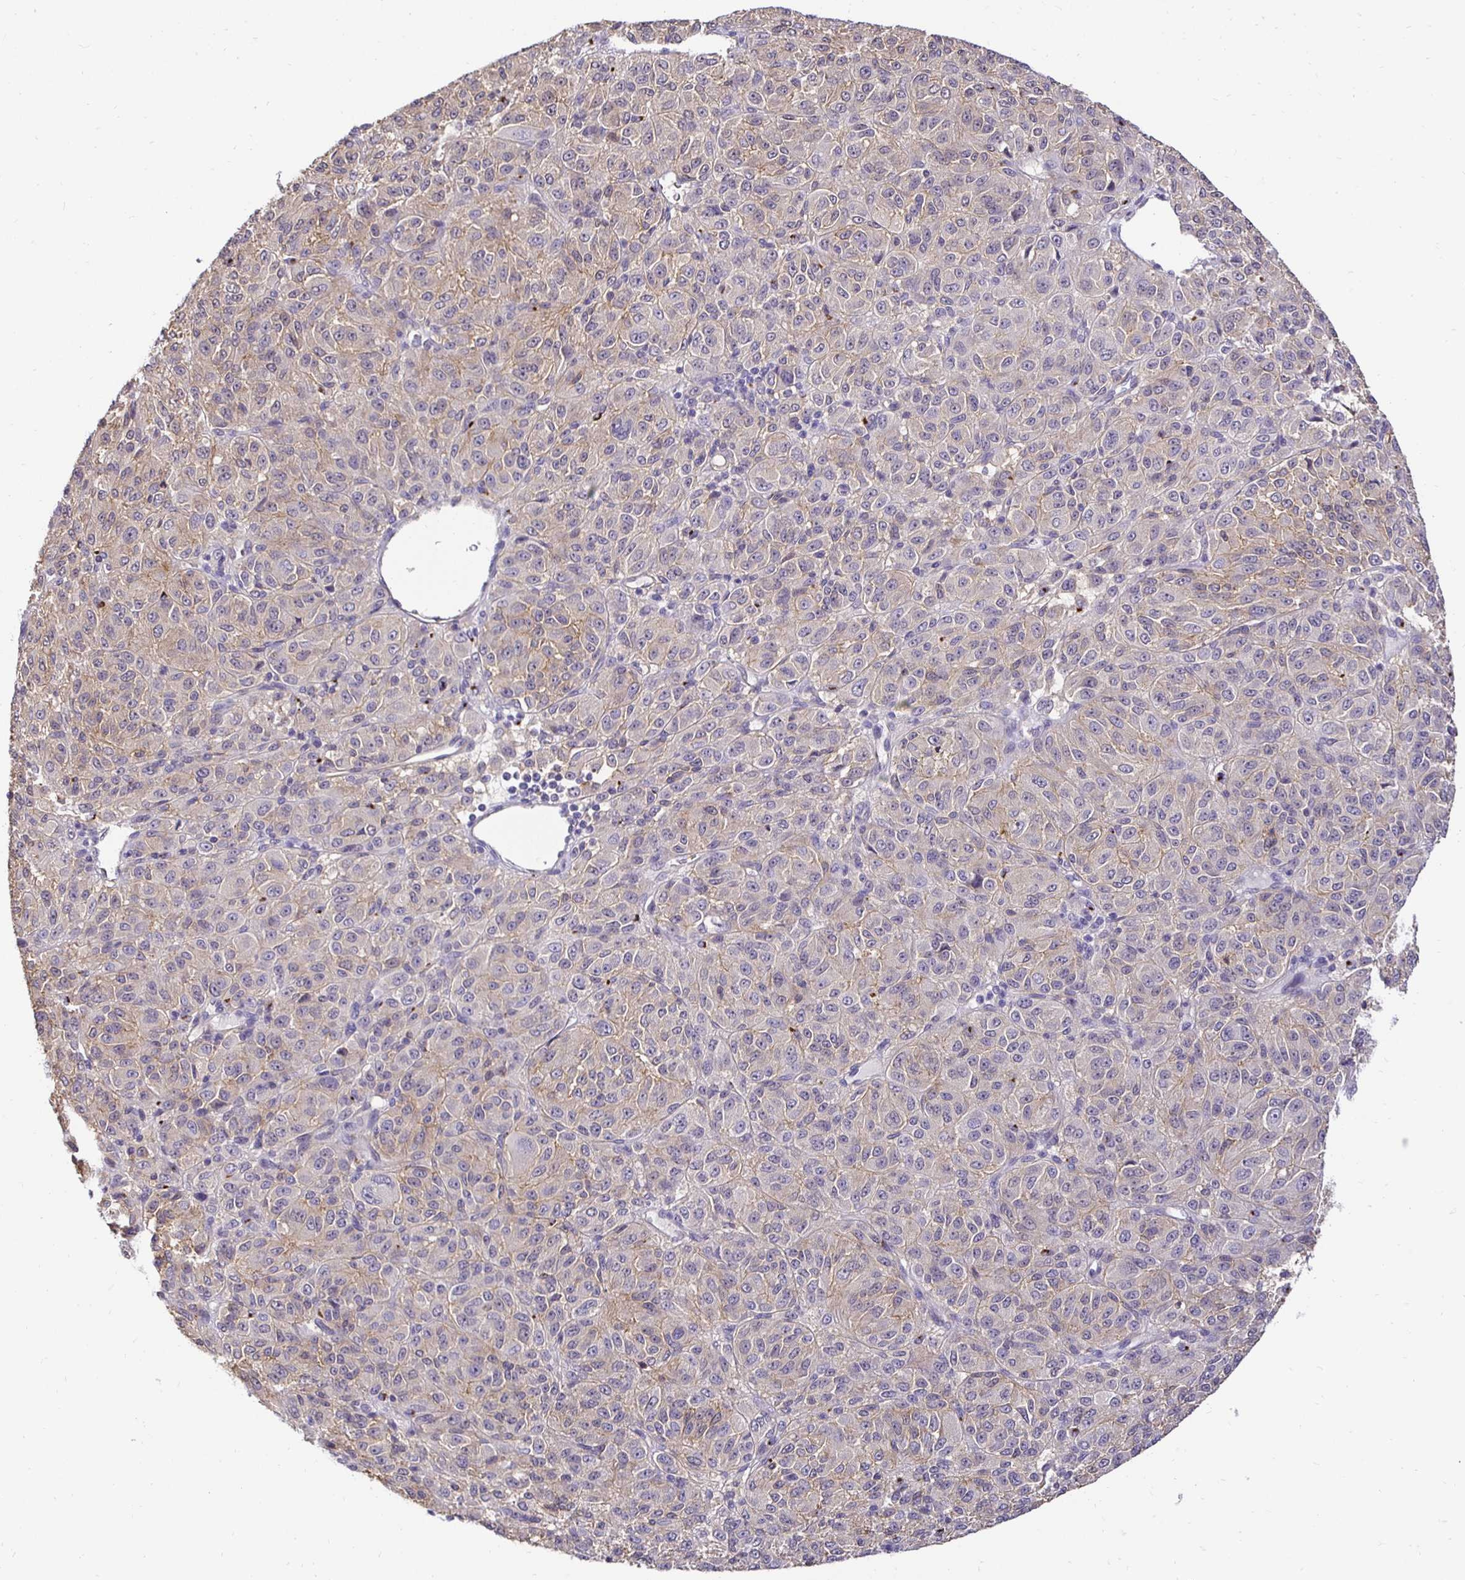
{"staining": {"intensity": "negative", "quantity": "none", "location": "none"}, "tissue": "melanoma", "cell_type": "Tumor cells", "image_type": "cancer", "snomed": [{"axis": "morphology", "description": "Malignant melanoma, Metastatic site"}, {"axis": "topography", "description": "Brain"}], "caption": "Photomicrograph shows no protein expression in tumor cells of melanoma tissue.", "gene": "SLC9A1", "patient": {"sex": "female", "age": 56}}